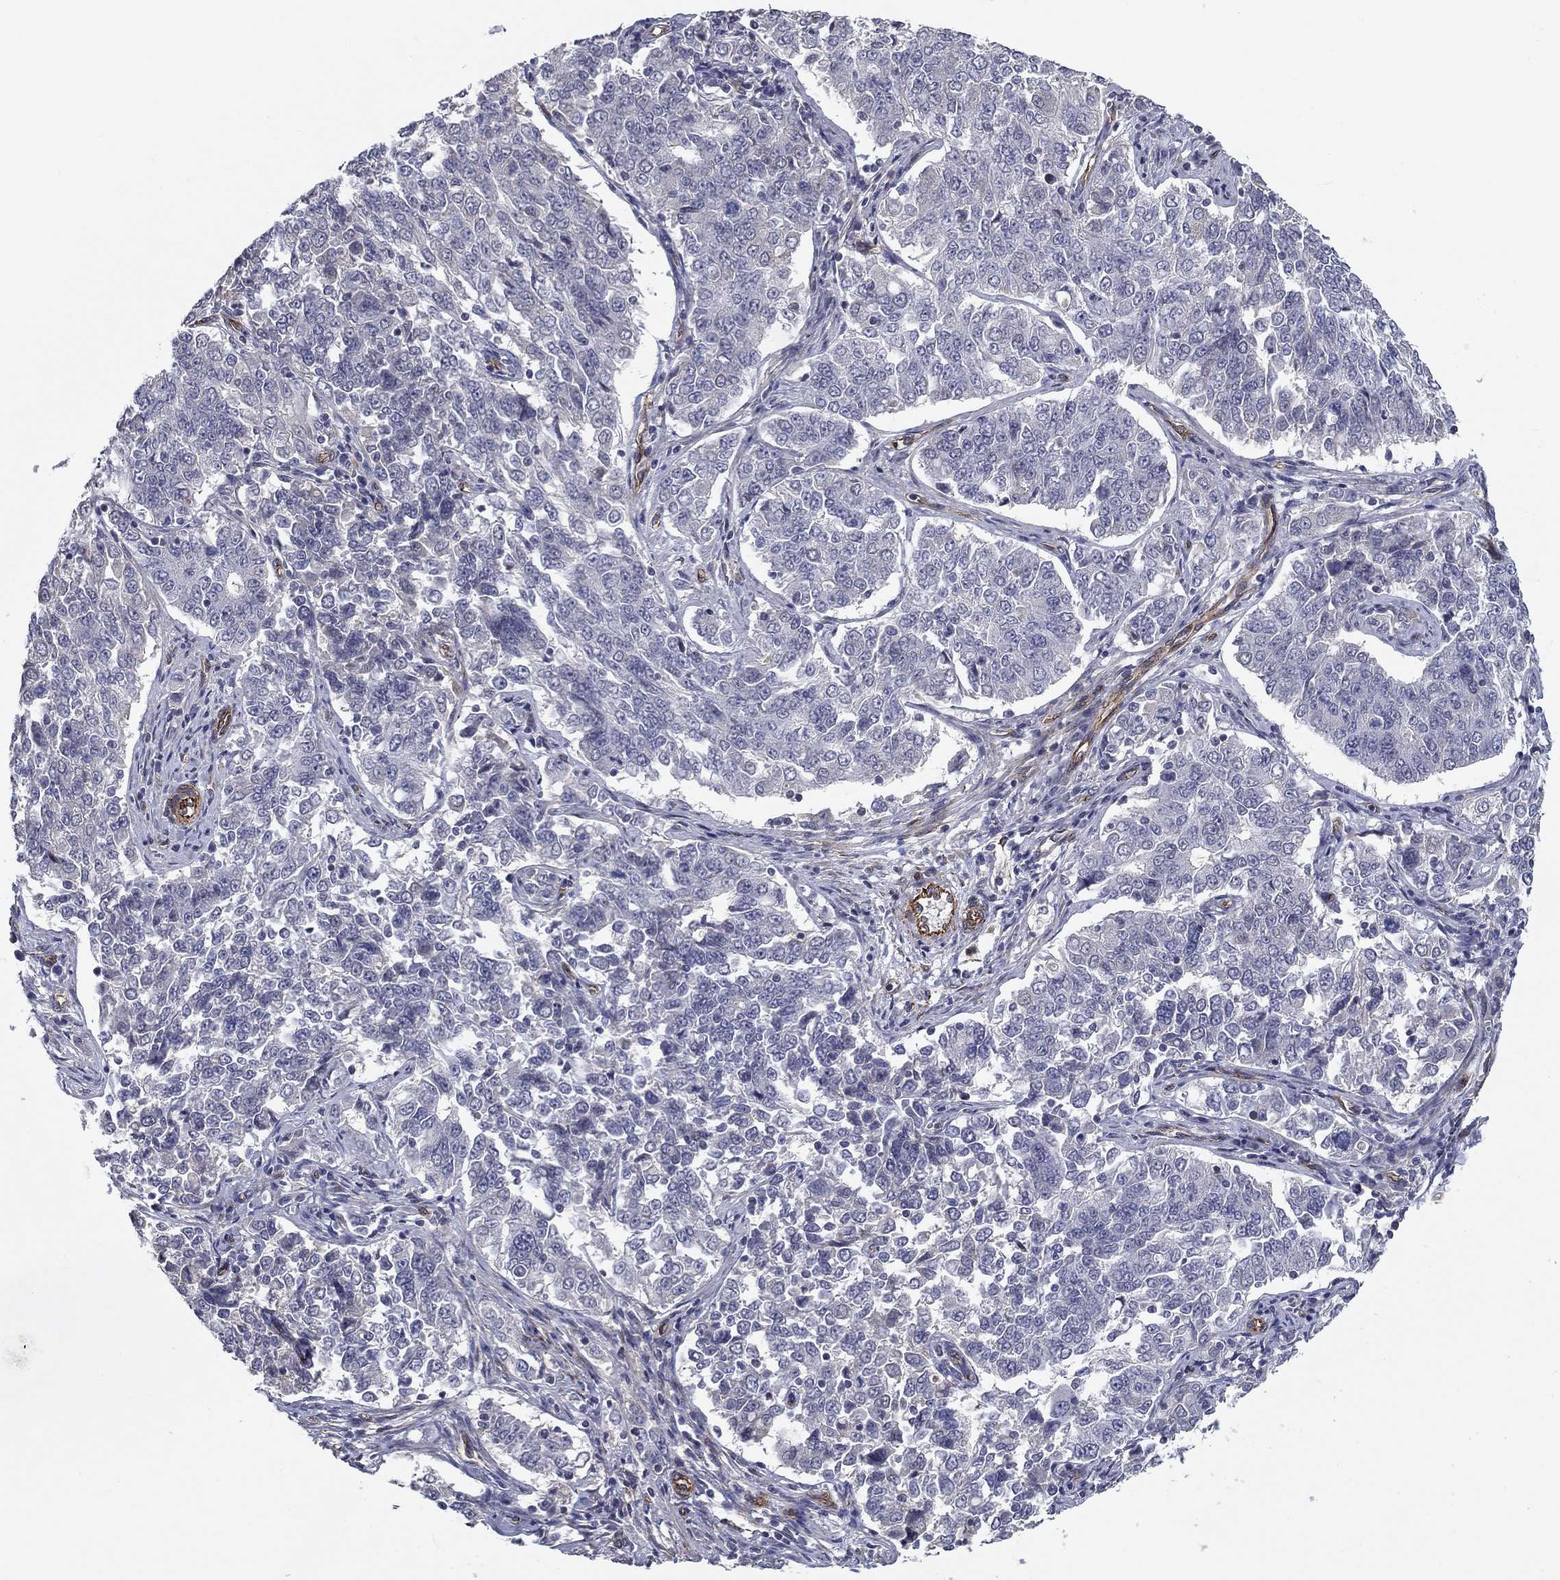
{"staining": {"intensity": "negative", "quantity": "none", "location": "none"}, "tissue": "endometrial cancer", "cell_type": "Tumor cells", "image_type": "cancer", "snomed": [{"axis": "morphology", "description": "Adenocarcinoma, NOS"}, {"axis": "topography", "description": "Endometrium"}], "caption": "Tumor cells show no significant protein positivity in endometrial cancer (adenocarcinoma).", "gene": "SYNC", "patient": {"sex": "female", "age": 43}}